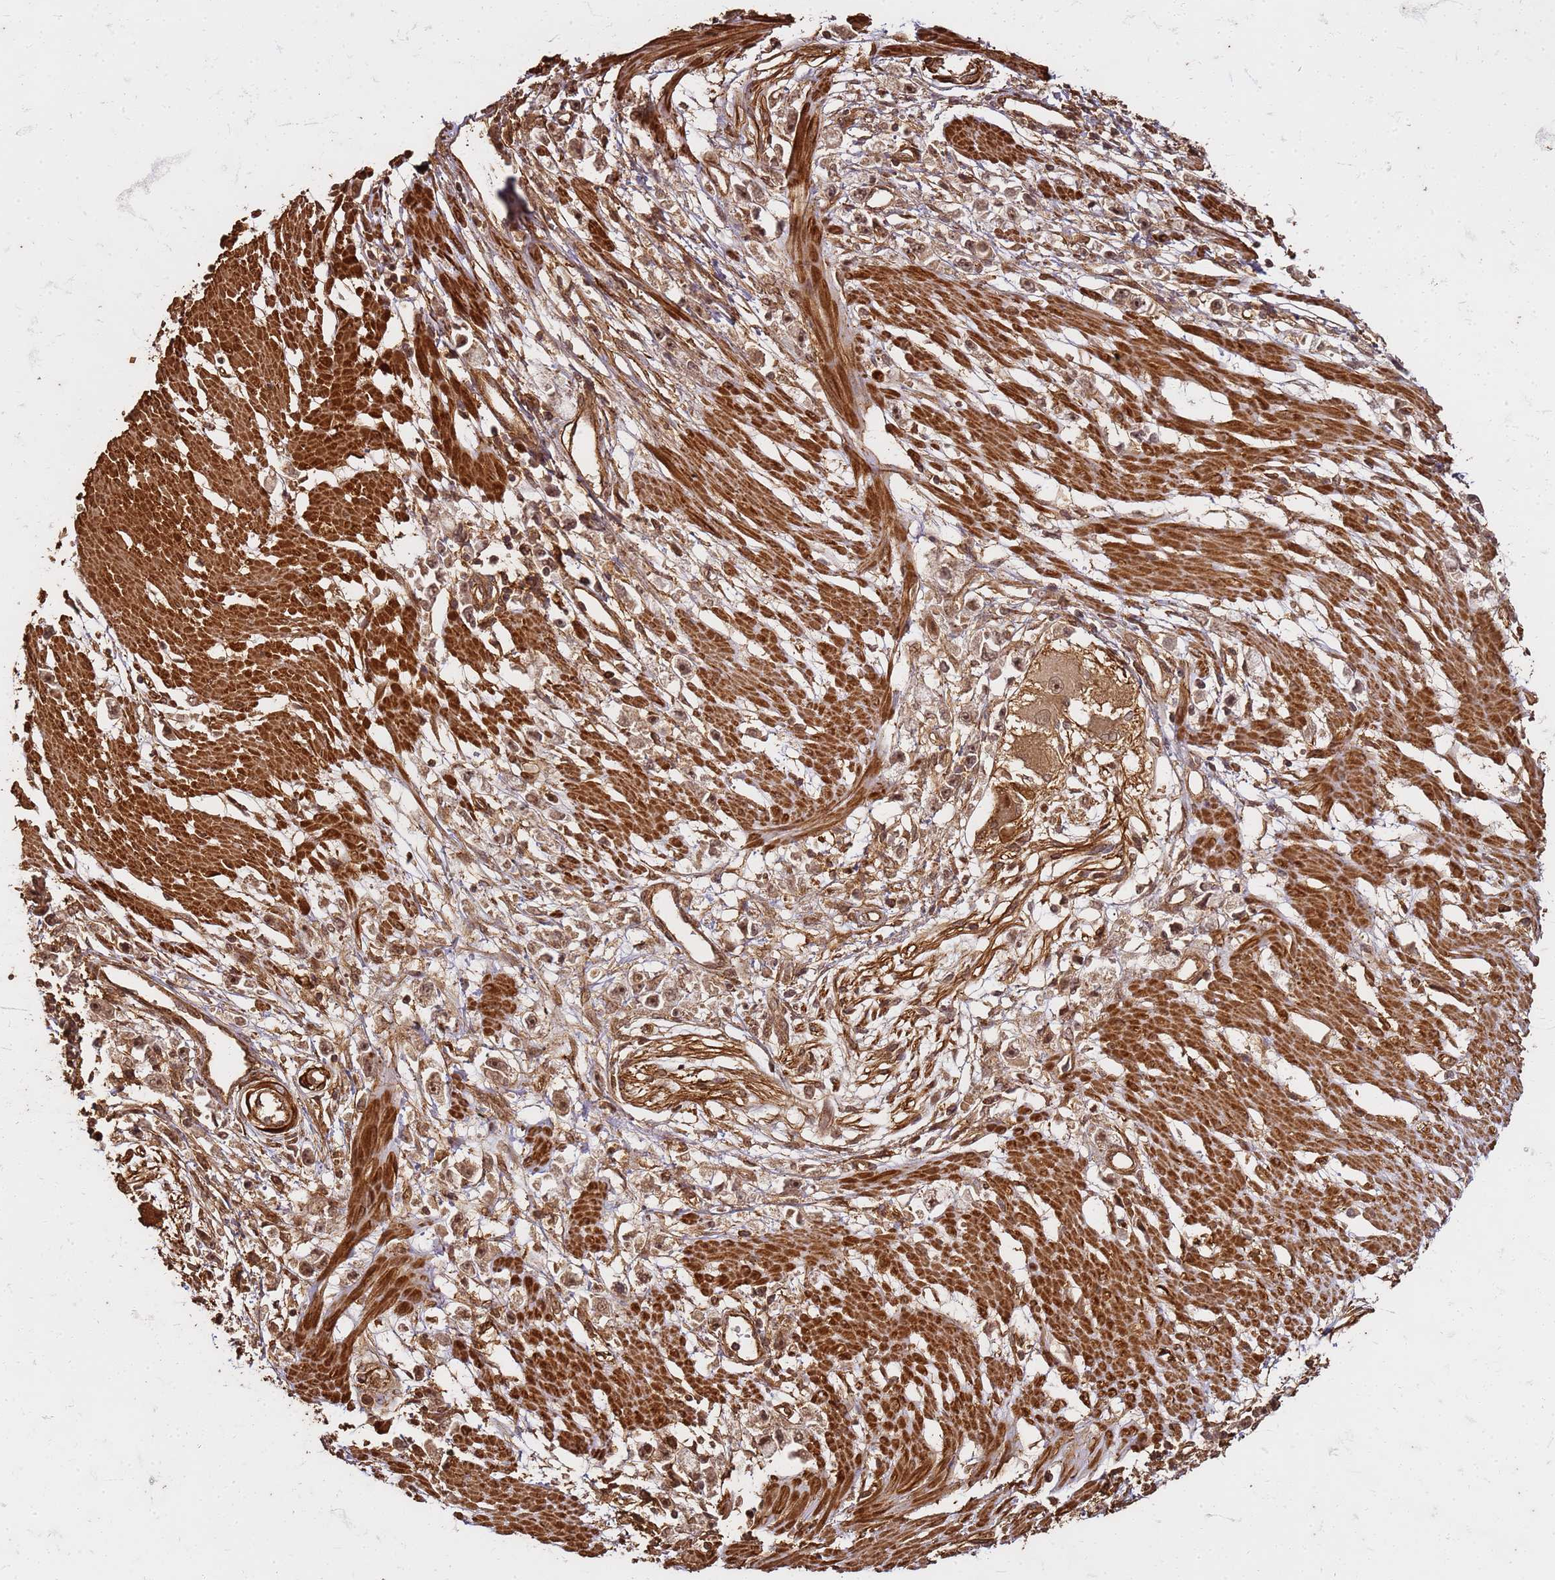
{"staining": {"intensity": "weak", "quantity": ">75%", "location": "cytoplasmic/membranous,nuclear"}, "tissue": "stomach cancer", "cell_type": "Tumor cells", "image_type": "cancer", "snomed": [{"axis": "morphology", "description": "Adenocarcinoma, NOS"}, {"axis": "topography", "description": "Stomach"}], "caption": "About >75% of tumor cells in human stomach adenocarcinoma reveal weak cytoplasmic/membranous and nuclear protein expression as visualized by brown immunohistochemical staining.", "gene": "KIF26A", "patient": {"sex": "female", "age": 59}}